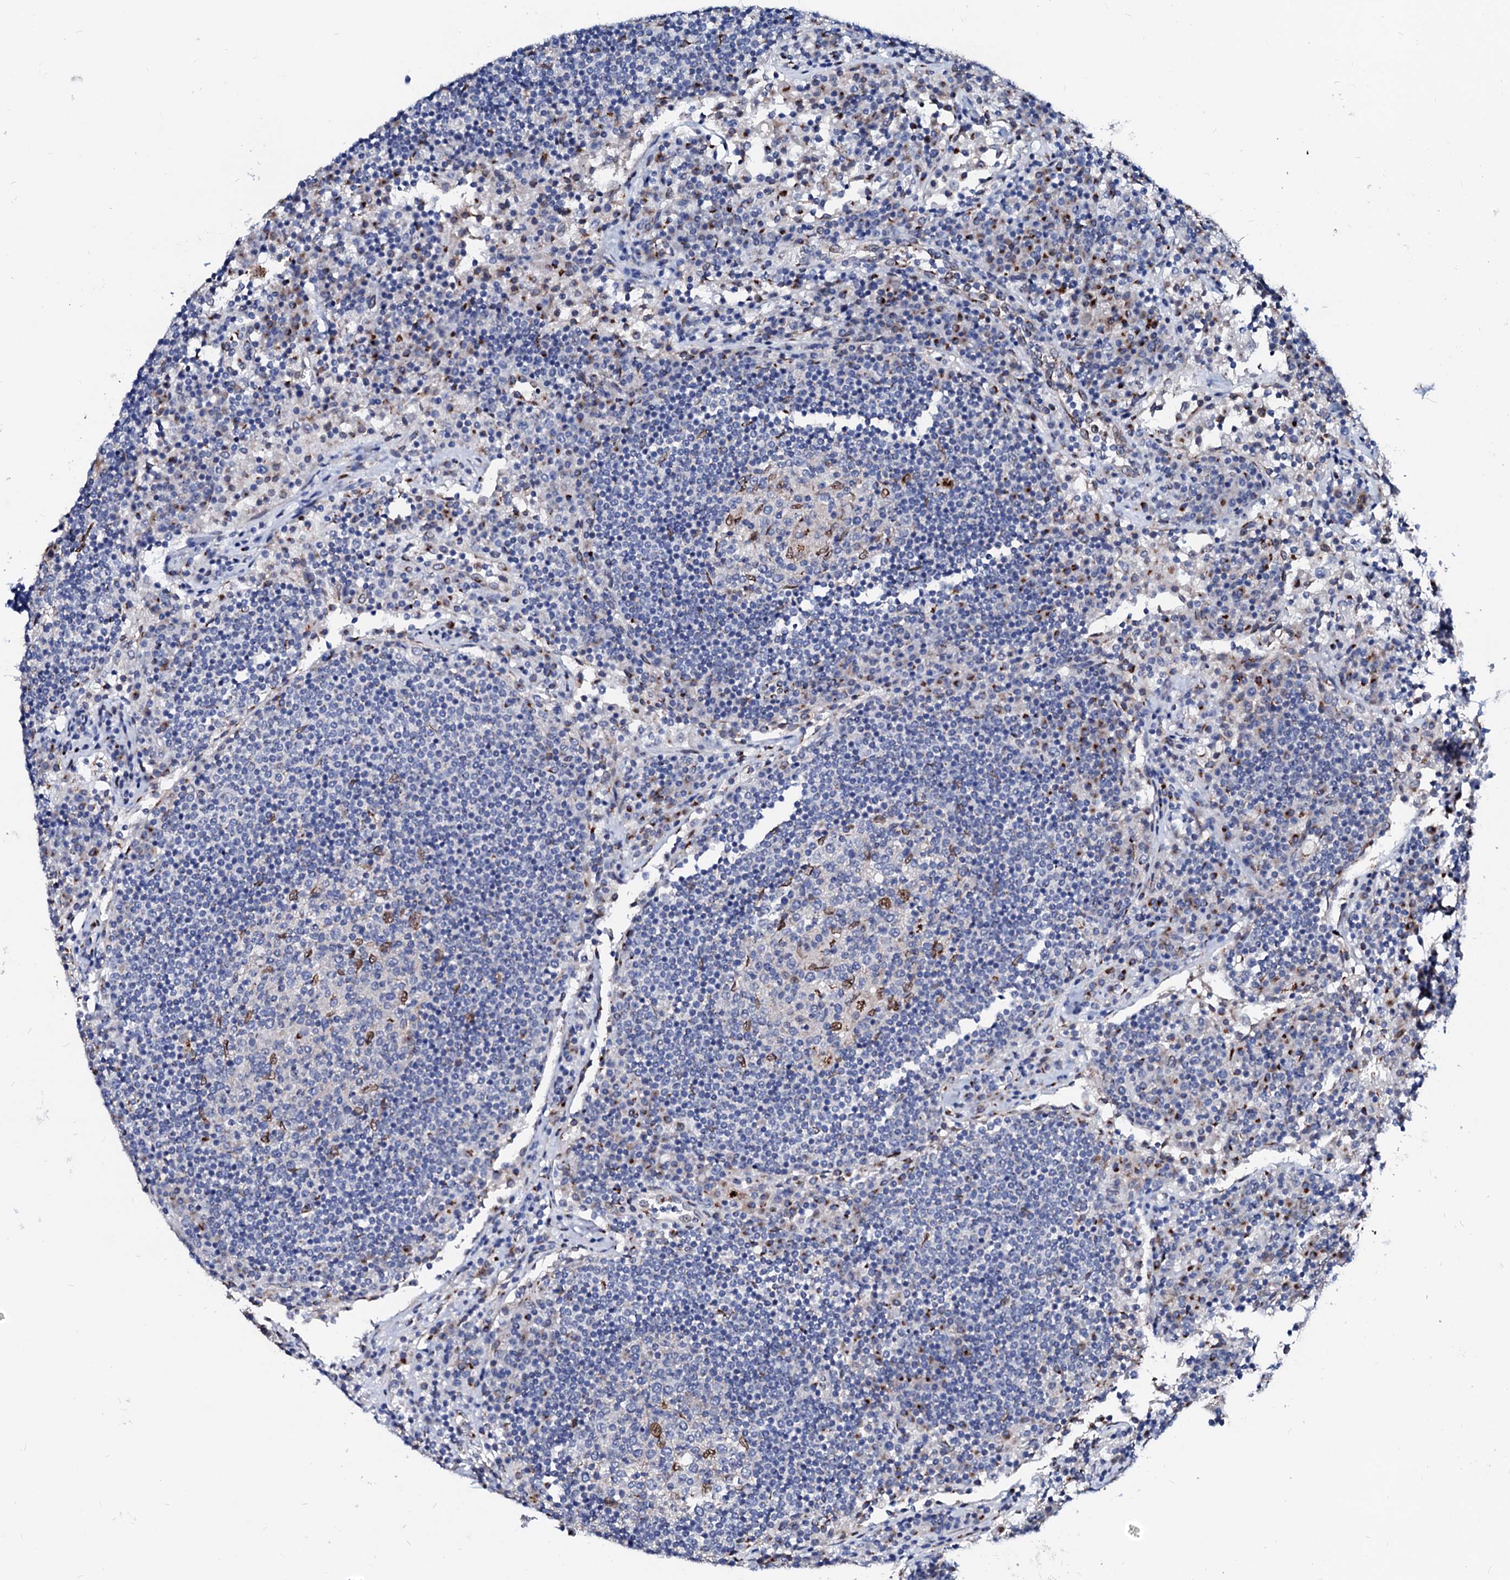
{"staining": {"intensity": "moderate", "quantity": "<25%", "location": "cytoplasmic/membranous,nuclear"}, "tissue": "lymph node", "cell_type": "Germinal center cells", "image_type": "normal", "snomed": [{"axis": "morphology", "description": "Normal tissue, NOS"}, {"axis": "topography", "description": "Lymph node"}], "caption": "Protein expression analysis of unremarkable lymph node demonstrates moderate cytoplasmic/membranous,nuclear positivity in about <25% of germinal center cells.", "gene": "TMCO3", "patient": {"sex": "female", "age": 53}}